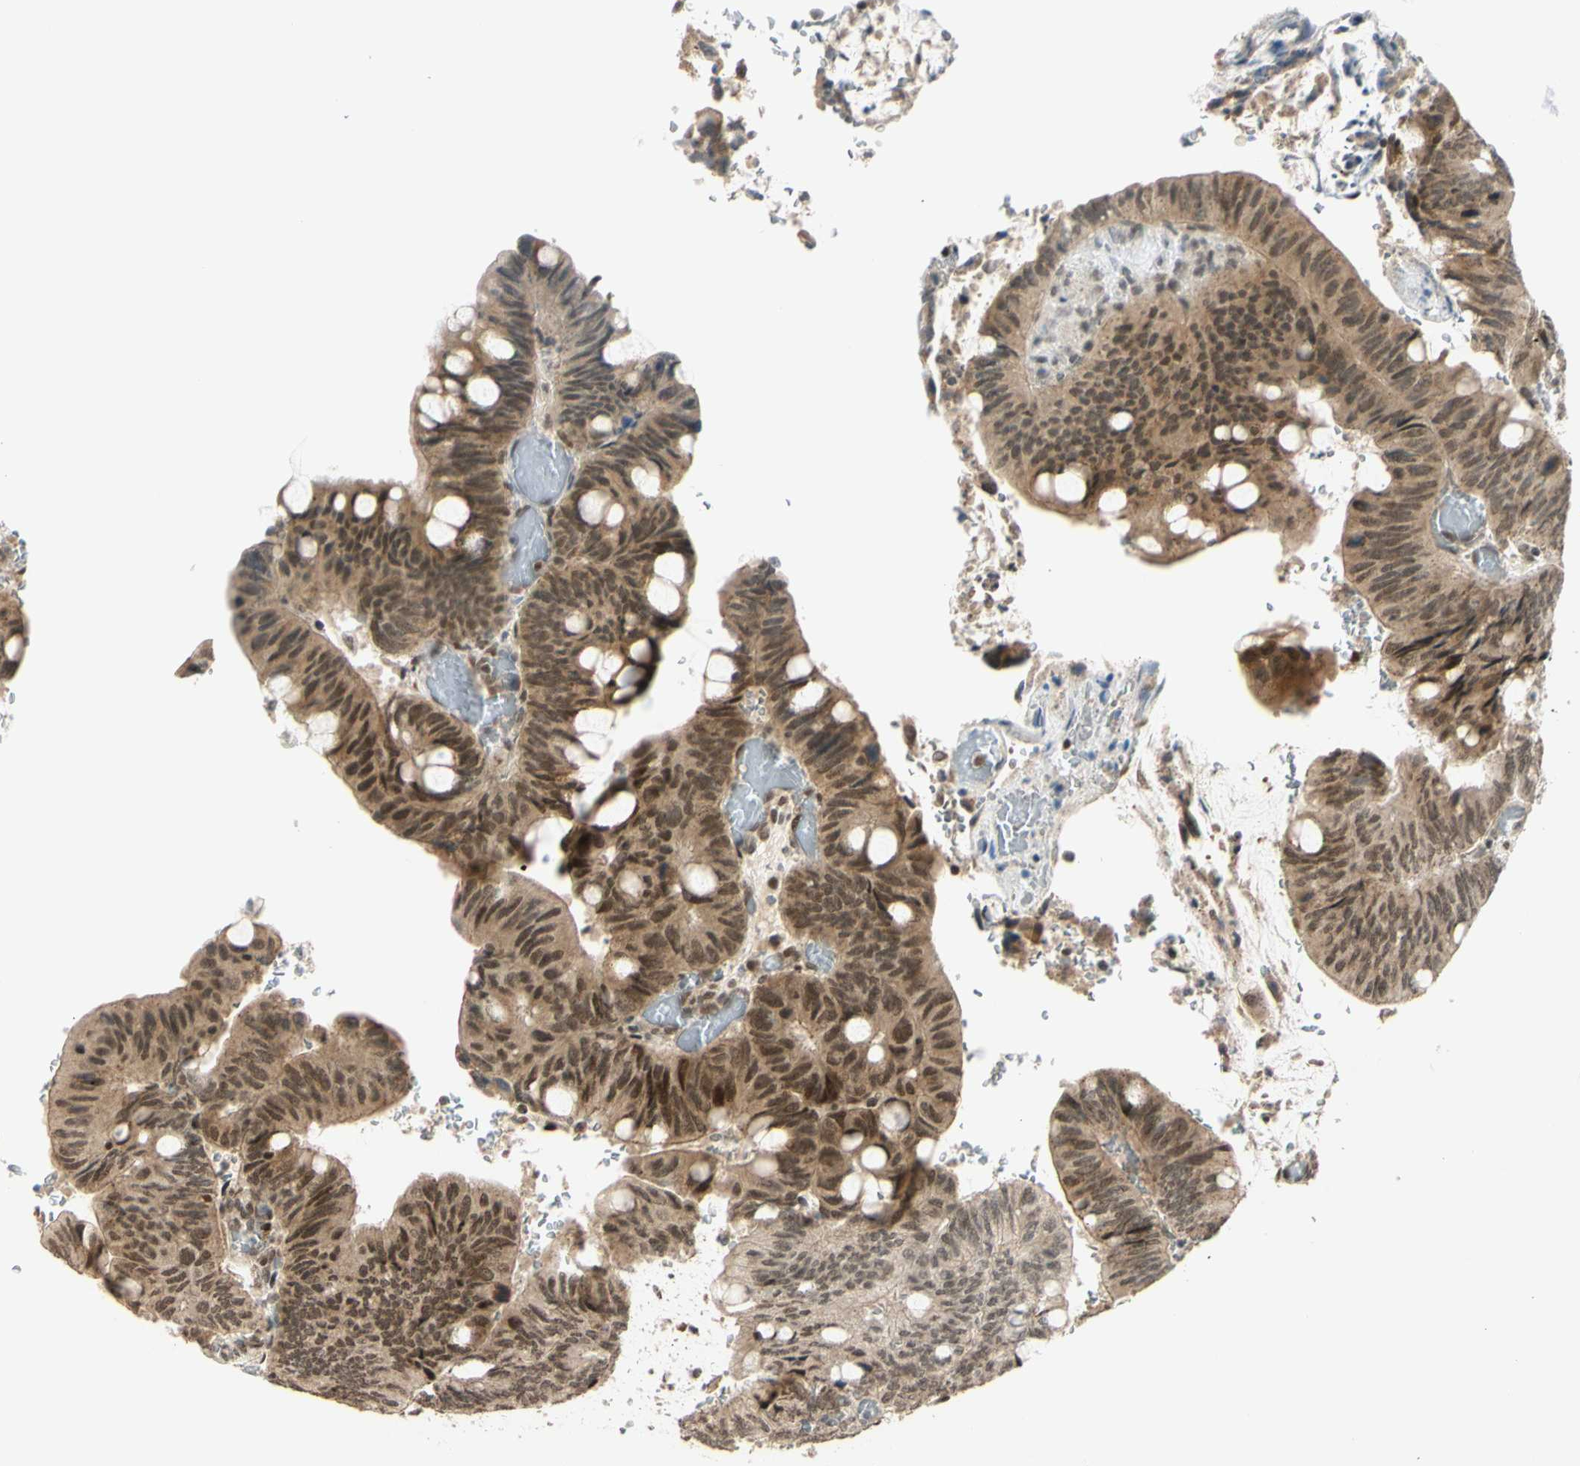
{"staining": {"intensity": "moderate", "quantity": ">75%", "location": "cytoplasmic/membranous,nuclear"}, "tissue": "colorectal cancer", "cell_type": "Tumor cells", "image_type": "cancer", "snomed": [{"axis": "morphology", "description": "Normal tissue, NOS"}, {"axis": "morphology", "description": "Adenocarcinoma, NOS"}, {"axis": "topography", "description": "Rectum"}, {"axis": "topography", "description": "Peripheral nerve tissue"}], "caption": "Colorectal cancer stained with IHC shows moderate cytoplasmic/membranous and nuclear staining in about >75% of tumor cells.", "gene": "BRMS1", "patient": {"sex": "male", "age": 92}}